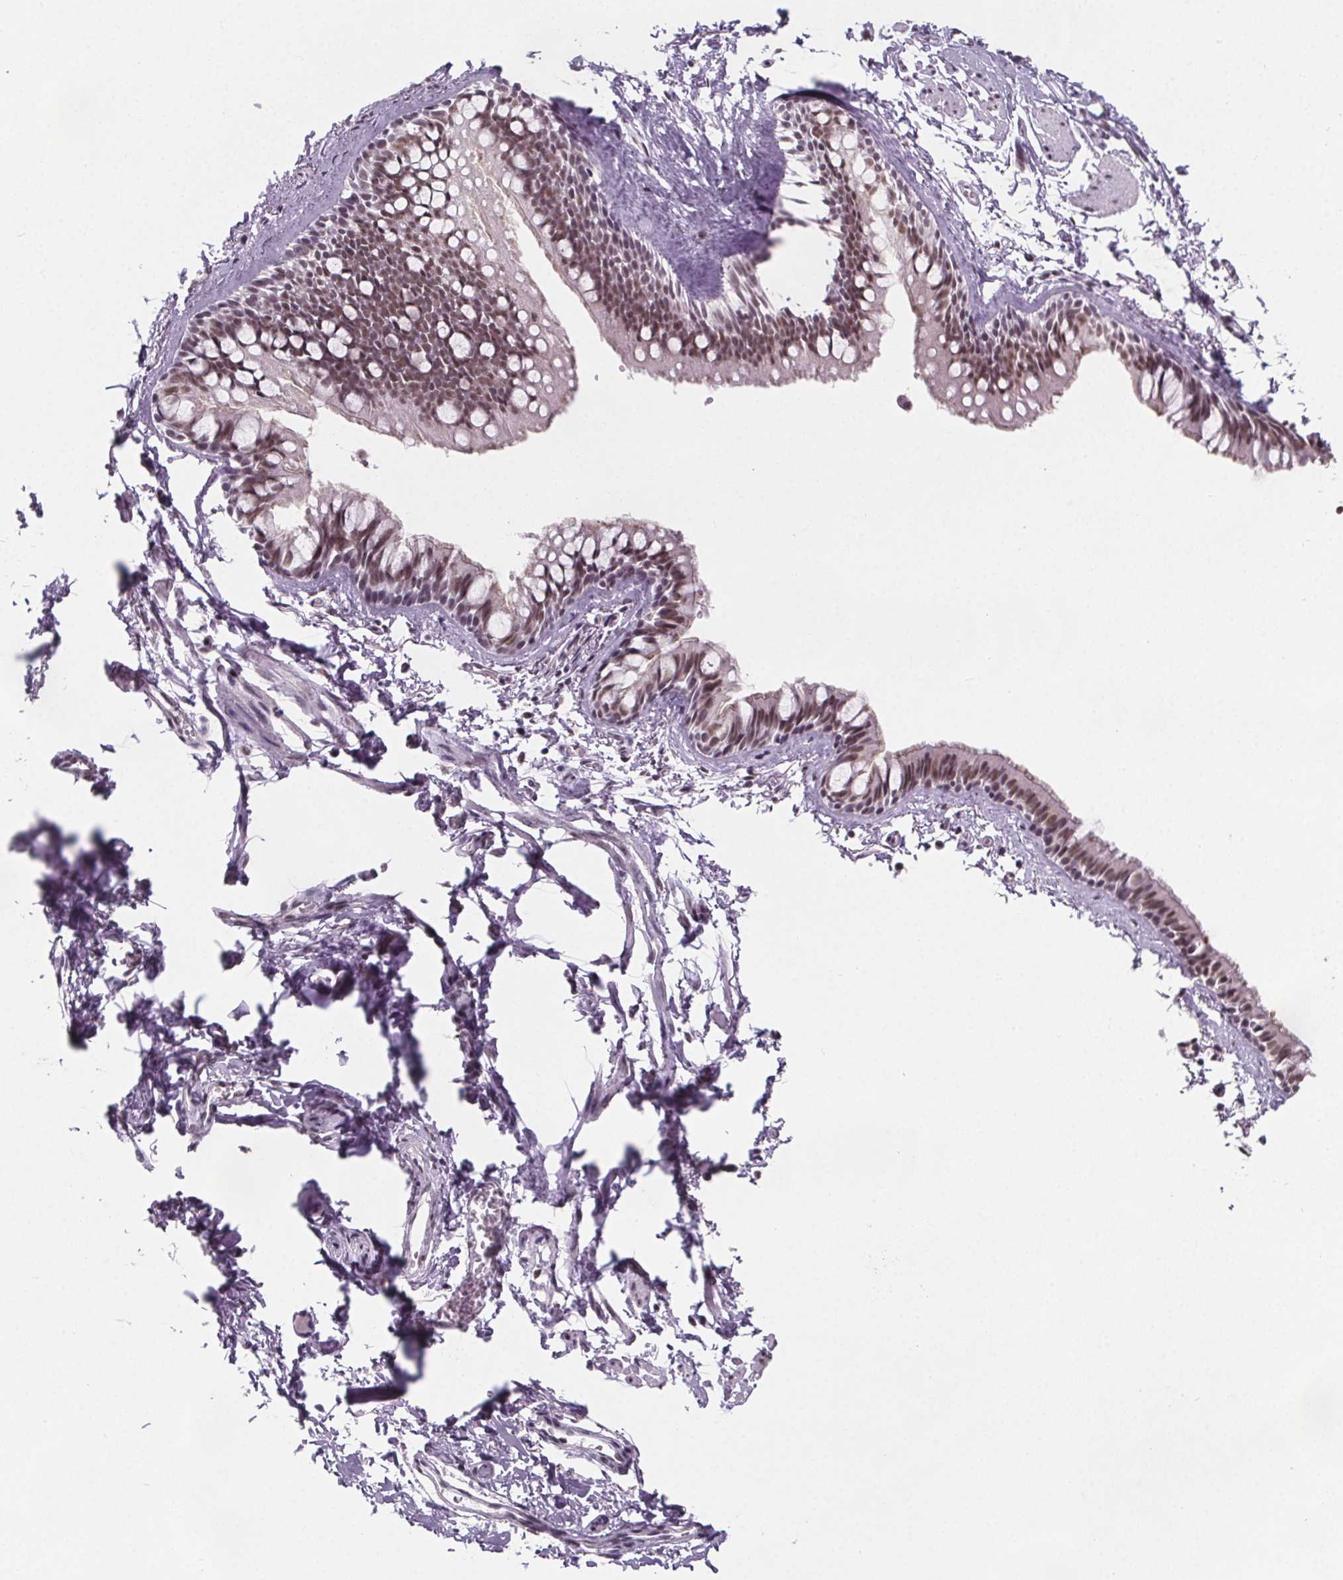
{"staining": {"intensity": "moderate", "quantity": ">75%", "location": "cytoplasmic/membranous,nuclear"}, "tissue": "bronchus", "cell_type": "Respiratory epithelial cells", "image_type": "normal", "snomed": [{"axis": "morphology", "description": "Normal tissue, NOS"}, {"axis": "topography", "description": "Cartilage tissue"}, {"axis": "topography", "description": "Bronchus"}], "caption": "Respiratory epithelial cells demonstrate medium levels of moderate cytoplasmic/membranous,nuclear positivity in approximately >75% of cells in benign human bronchus.", "gene": "ZNF572", "patient": {"sex": "female", "age": 59}}